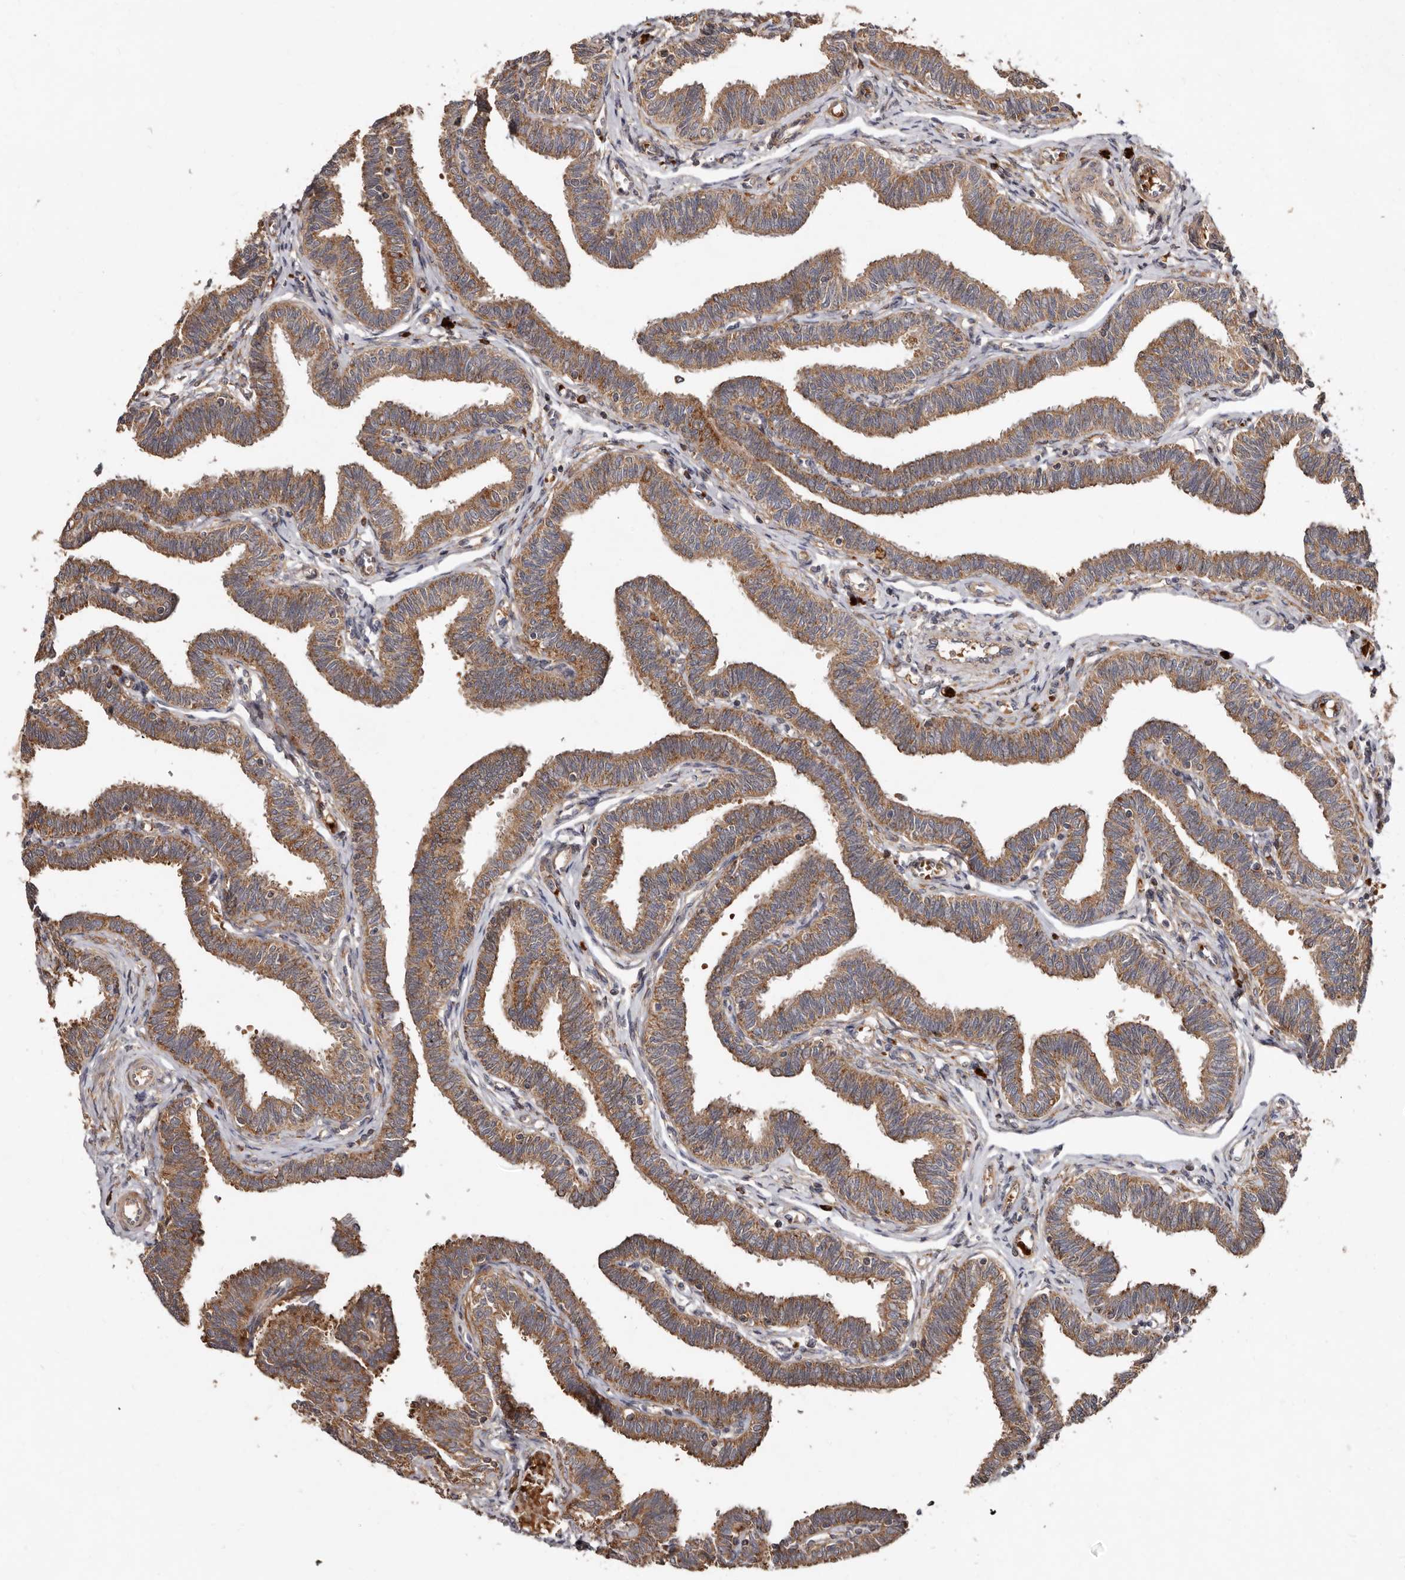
{"staining": {"intensity": "moderate", "quantity": ">75%", "location": "cytoplasmic/membranous"}, "tissue": "fallopian tube", "cell_type": "Glandular cells", "image_type": "normal", "snomed": [{"axis": "morphology", "description": "Normal tissue, NOS"}, {"axis": "topography", "description": "Fallopian tube"}, {"axis": "topography", "description": "Ovary"}], "caption": "Immunohistochemistry (DAB (3,3'-diaminobenzidine)) staining of normal fallopian tube demonstrates moderate cytoplasmic/membranous protein positivity in approximately >75% of glandular cells.", "gene": "GOT1L1", "patient": {"sex": "female", "age": 23}}